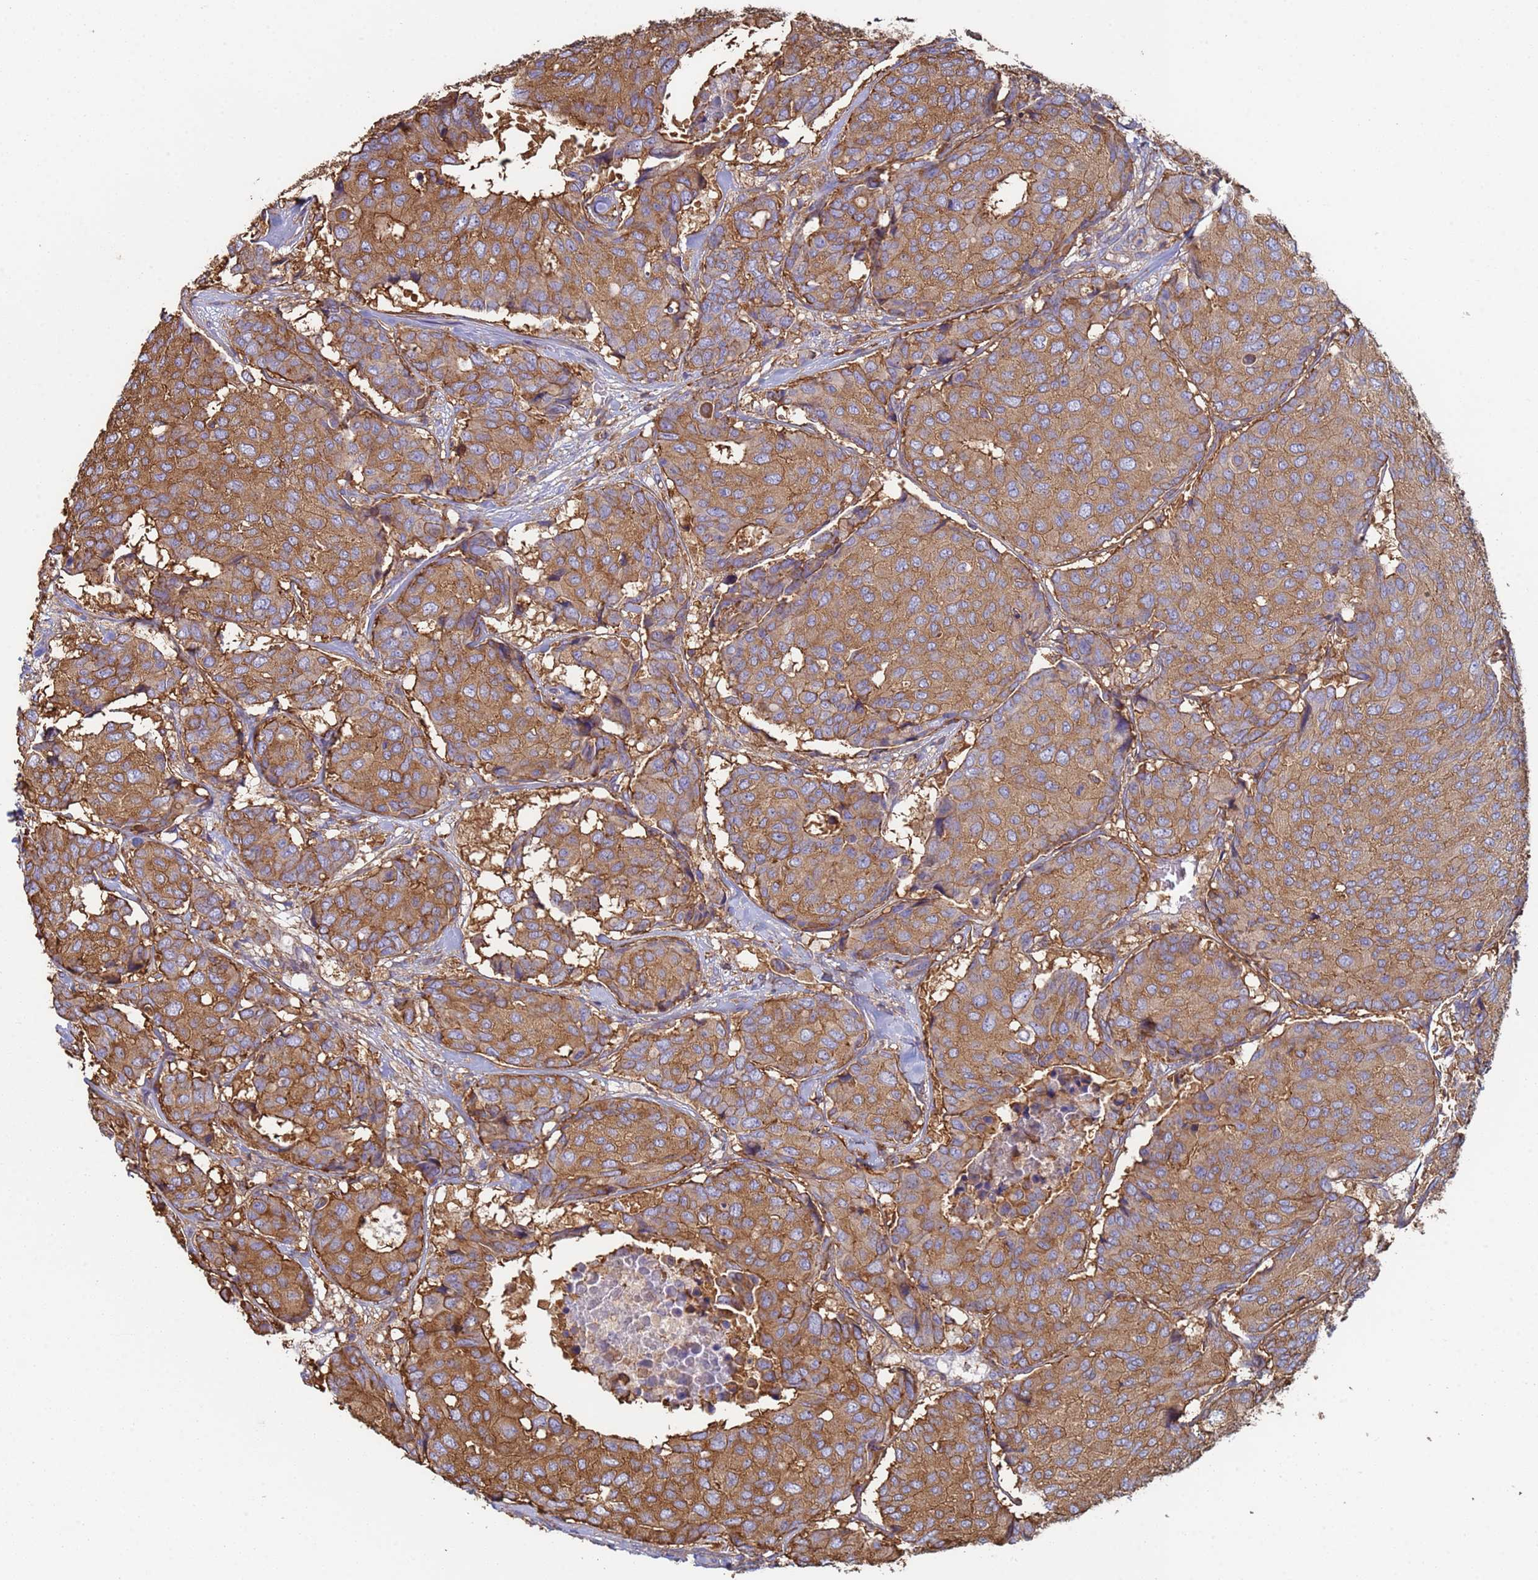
{"staining": {"intensity": "moderate", "quantity": ">75%", "location": "cytoplasmic/membranous"}, "tissue": "breast cancer", "cell_type": "Tumor cells", "image_type": "cancer", "snomed": [{"axis": "morphology", "description": "Duct carcinoma"}, {"axis": "topography", "description": "Breast"}], "caption": "Protein expression analysis of human breast cancer reveals moderate cytoplasmic/membranous staining in approximately >75% of tumor cells.", "gene": "ZNG1B", "patient": {"sex": "female", "age": 75}}